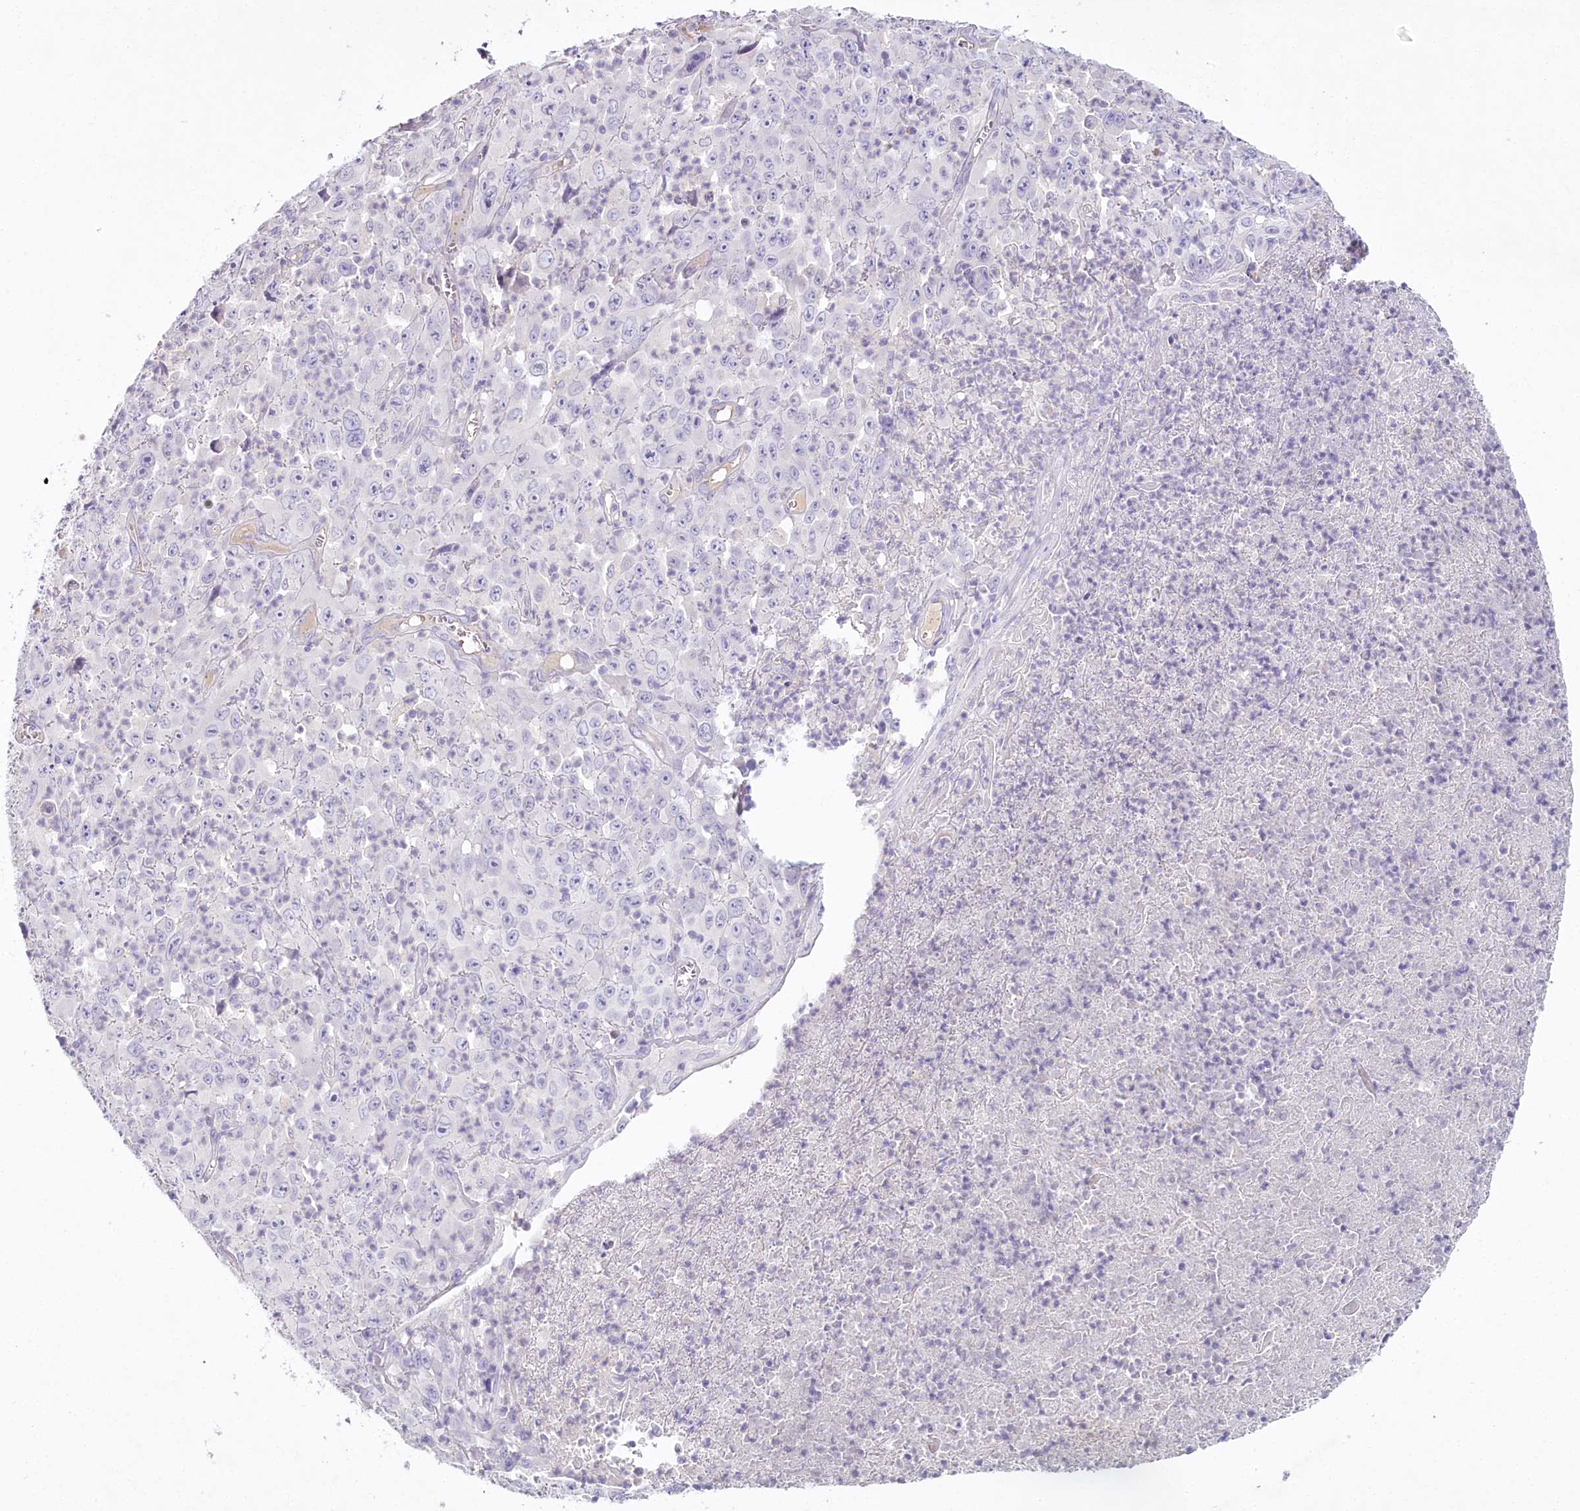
{"staining": {"intensity": "negative", "quantity": "none", "location": "none"}, "tissue": "melanoma", "cell_type": "Tumor cells", "image_type": "cancer", "snomed": [{"axis": "morphology", "description": "Malignant melanoma, Metastatic site"}, {"axis": "topography", "description": "Skin"}], "caption": "Tumor cells are negative for brown protein staining in melanoma. (DAB immunohistochemistry (IHC) with hematoxylin counter stain).", "gene": "HPD", "patient": {"sex": "female", "age": 56}}